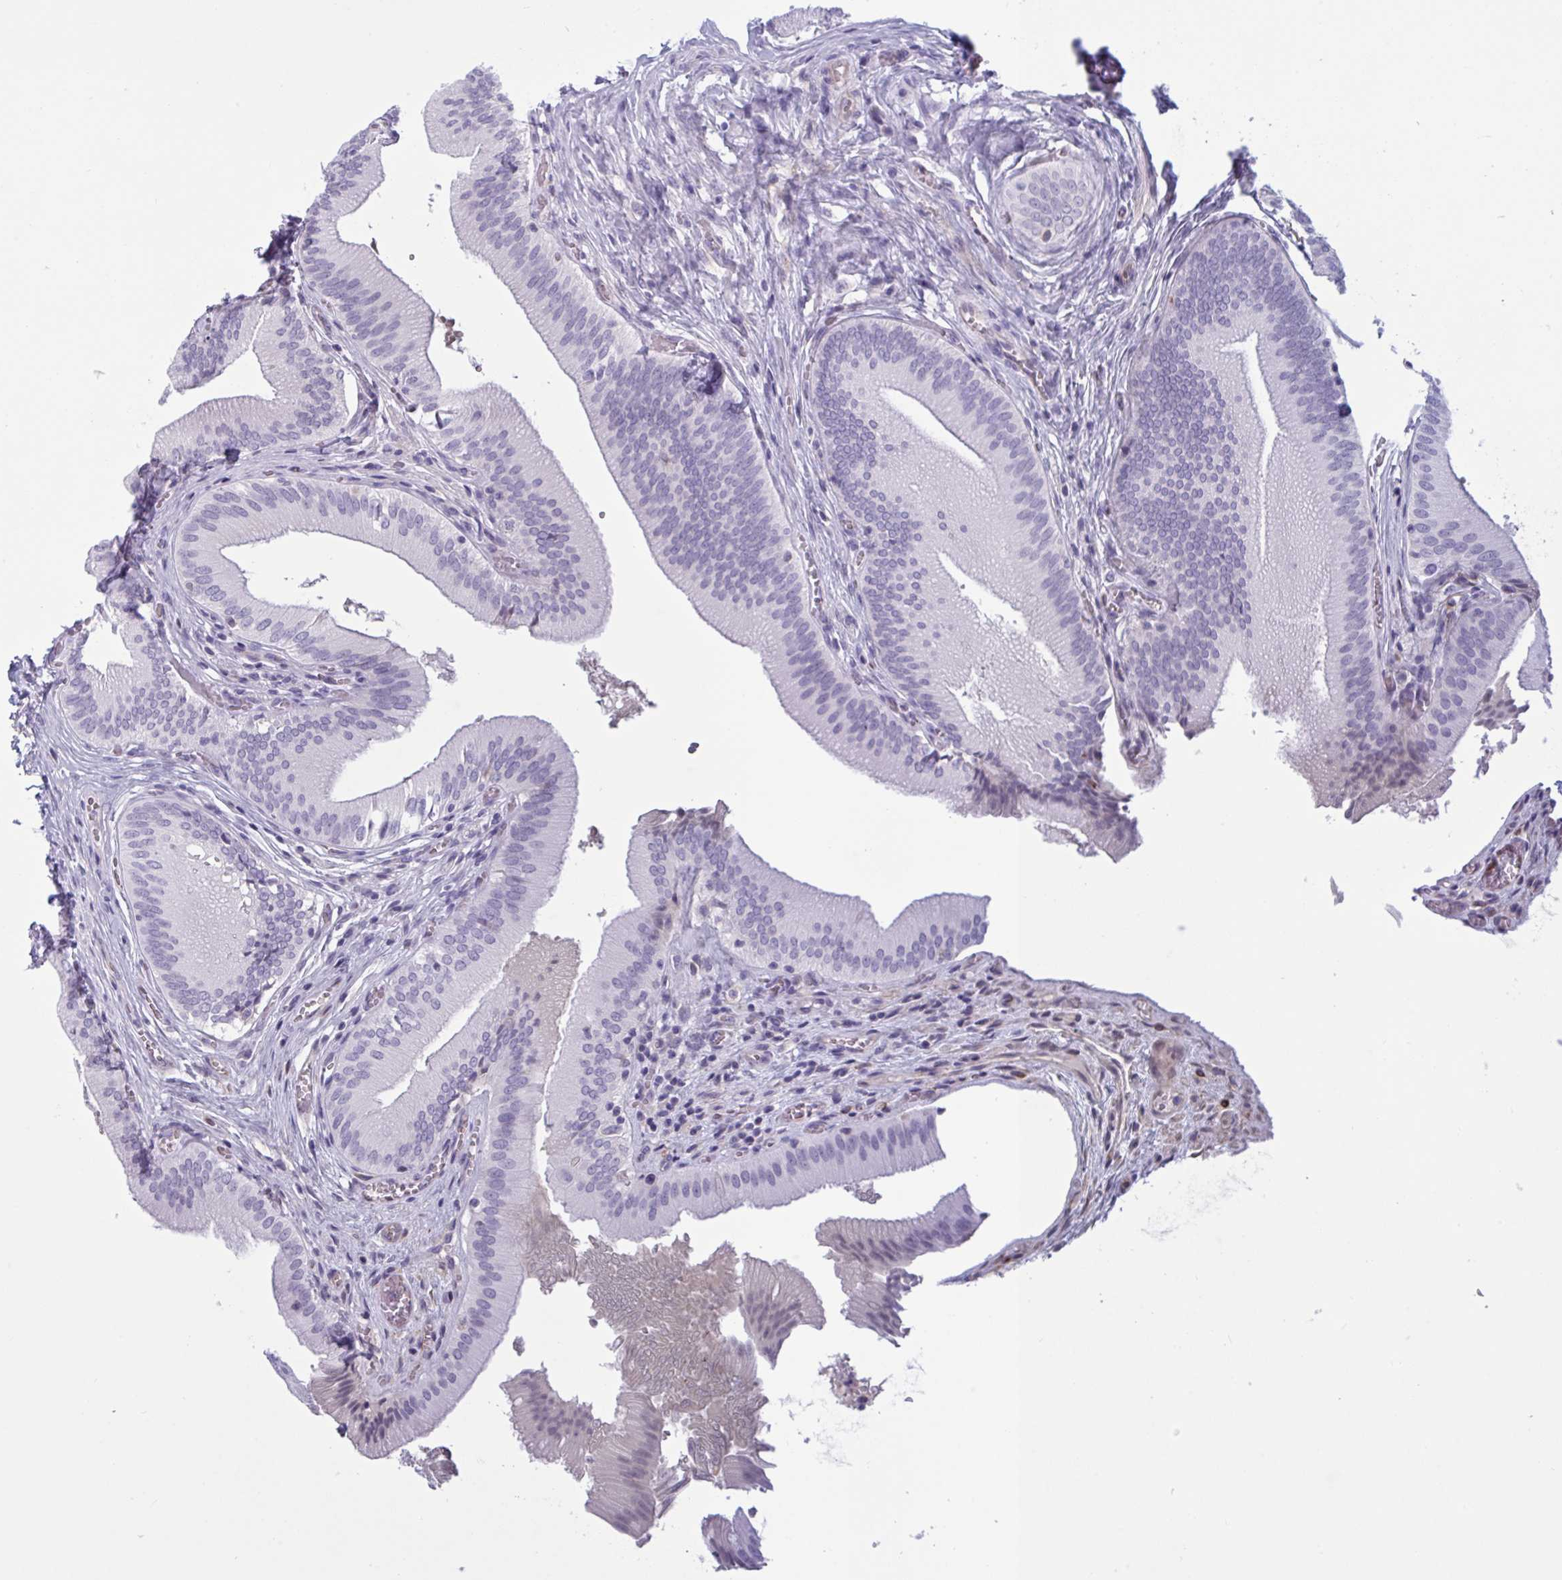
{"staining": {"intensity": "negative", "quantity": "none", "location": "none"}, "tissue": "gallbladder", "cell_type": "Glandular cells", "image_type": "normal", "snomed": [{"axis": "morphology", "description": "Normal tissue, NOS"}, {"axis": "topography", "description": "Gallbladder"}], "caption": "The image displays no staining of glandular cells in benign gallbladder. The staining was performed using DAB (3,3'-diaminobenzidine) to visualize the protein expression in brown, while the nuclei were stained in blue with hematoxylin (Magnification: 20x).", "gene": "OR1L3", "patient": {"sex": "male", "age": 17}}